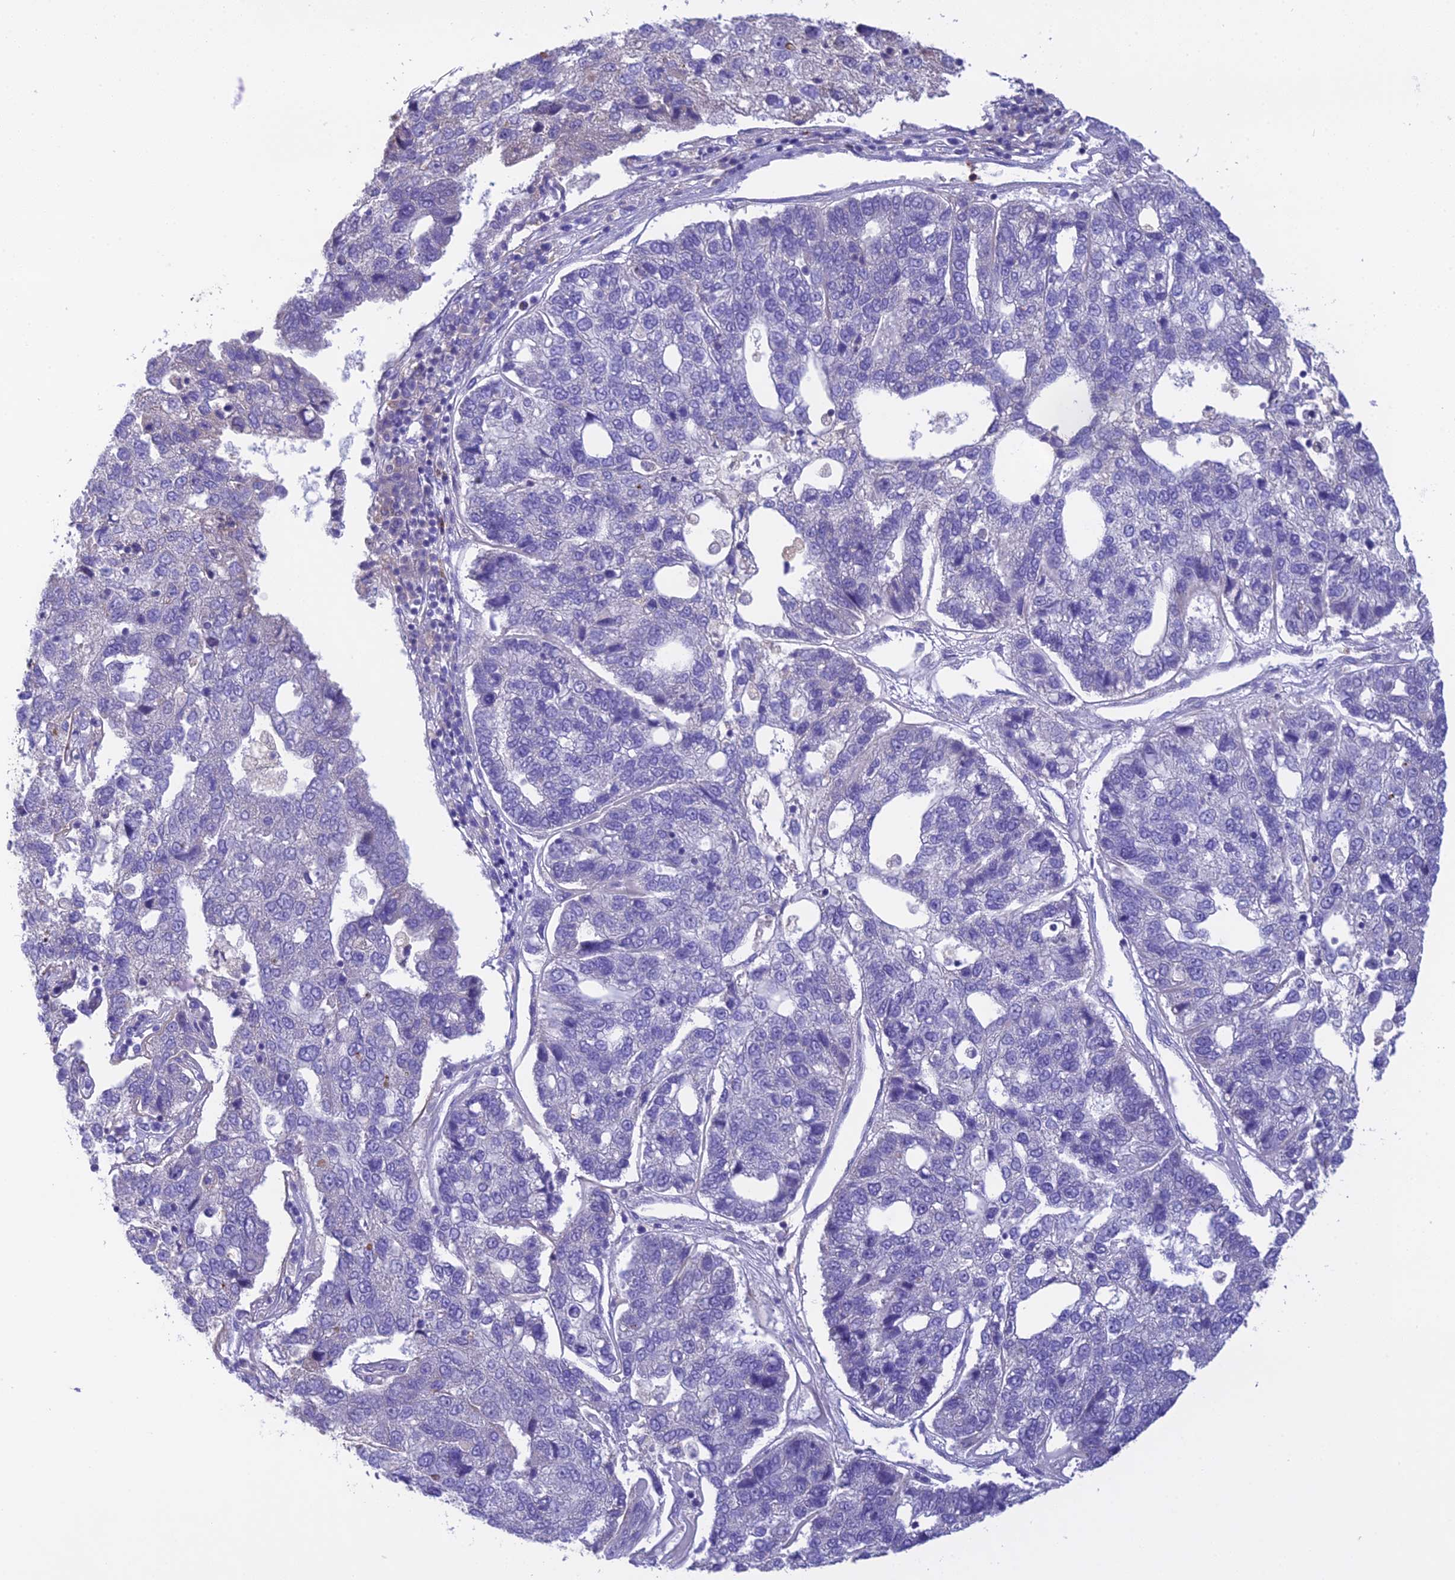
{"staining": {"intensity": "negative", "quantity": "none", "location": "none"}, "tissue": "pancreatic cancer", "cell_type": "Tumor cells", "image_type": "cancer", "snomed": [{"axis": "morphology", "description": "Adenocarcinoma, NOS"}, {"axis": "topography", "description": "Pancreas"}], "caption": "Immunohistochemical staining of human pancreatic cancer (adenocarcinoma) demonstrates no significant expression in tumor cells.", "gene": "KIAA0408", "patient": {"sex": "female", "age": 61}}